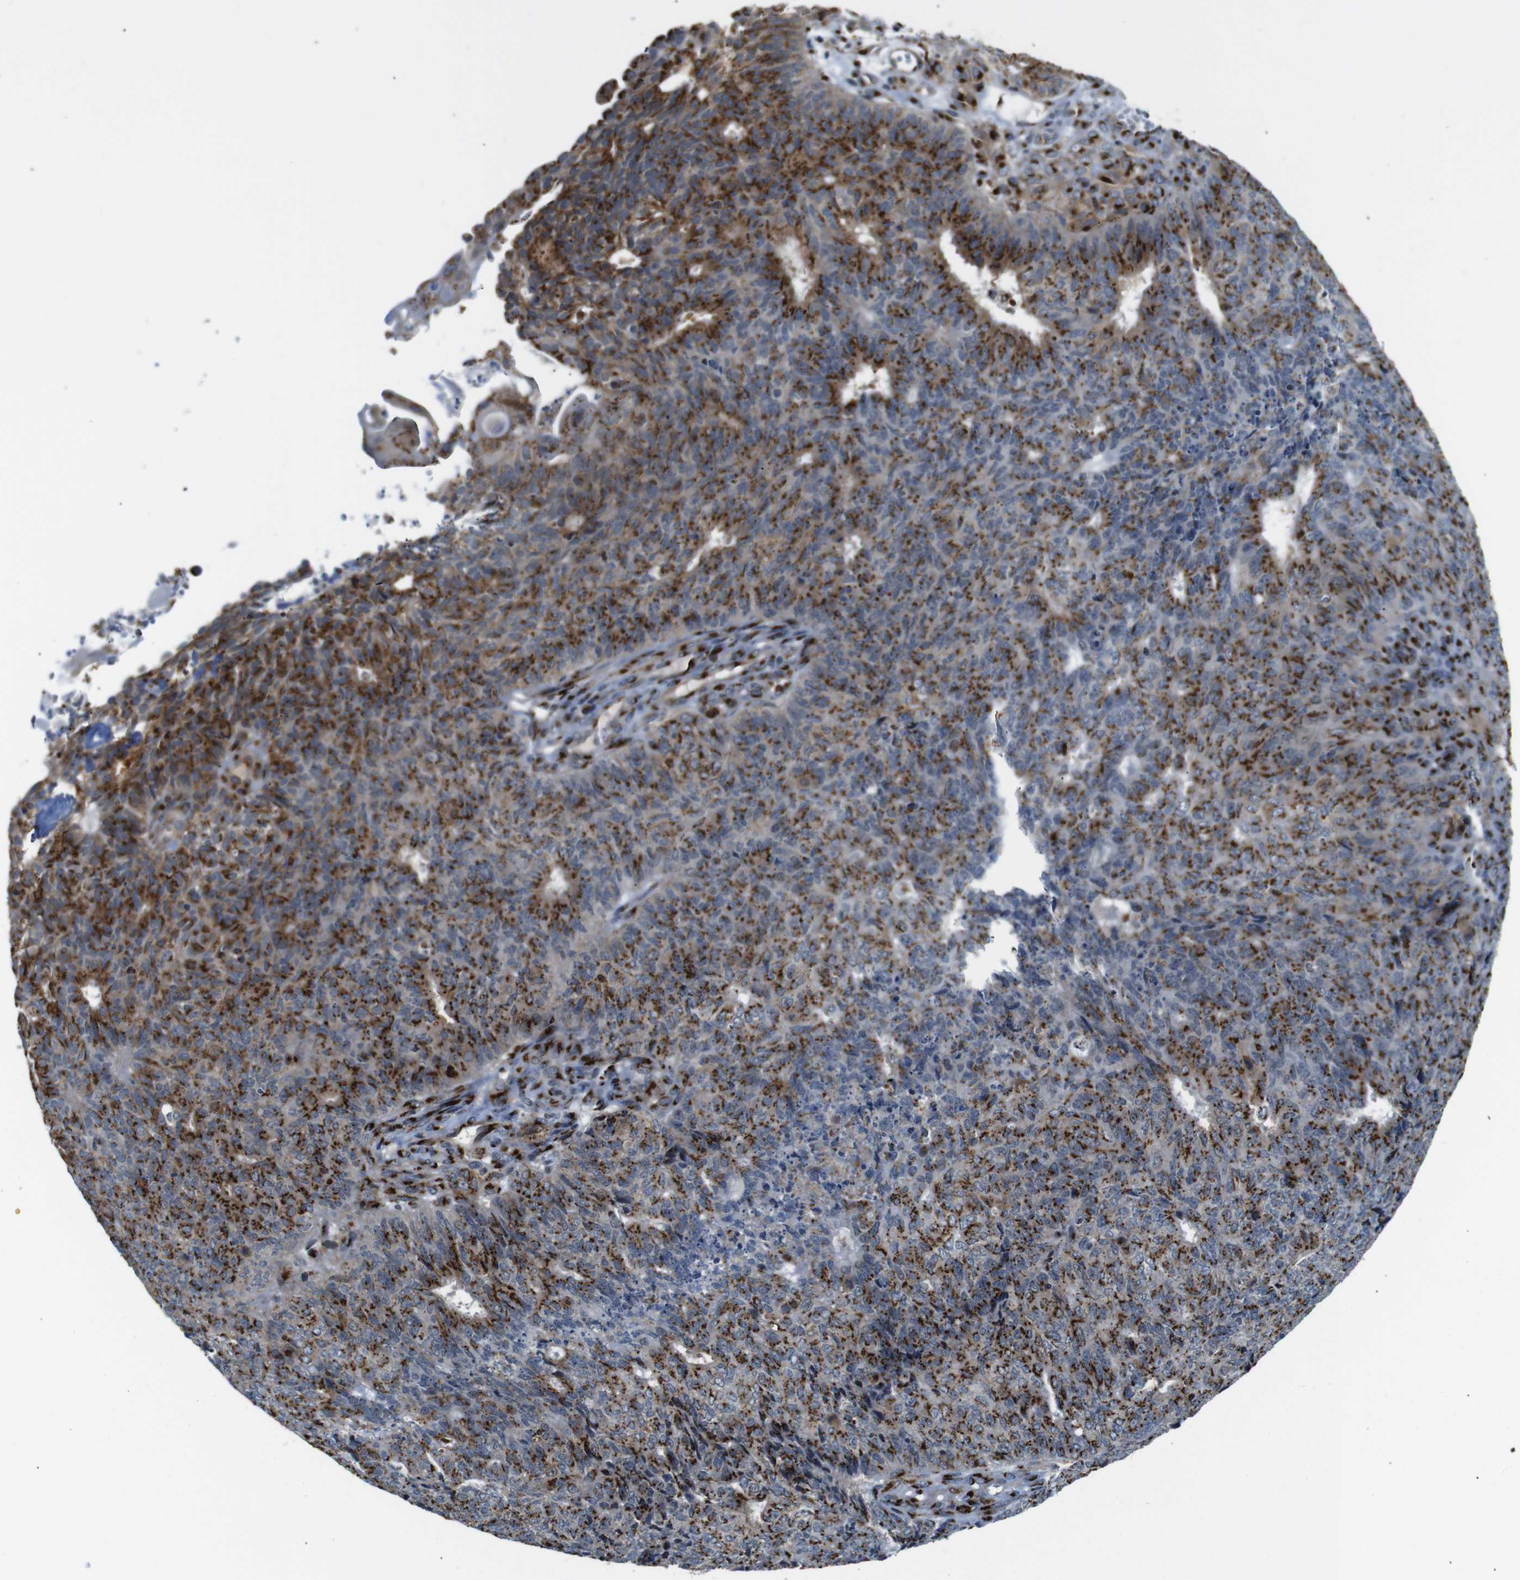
{"staining": {"intensity": "strong", "quantity": ">75%", "location": "cytoplasmic/membranous"}, "tissue": "endometrial cancer", "cell_type": "Tumor cells", "image_type": "cancer", "snomed": [{"axis": "morphology", "description": "Adenocarcinoma, NOS"}, {"axis": "topography", "description": "Endometrium"}], "caption": "Tumor cells demonstrate strong cytoplasmic/membranous positivity in approximately >75% of cells in endometrial cancer.", "gene": "TGOLN2", "patient": {"sex": "female", "age": 32}}